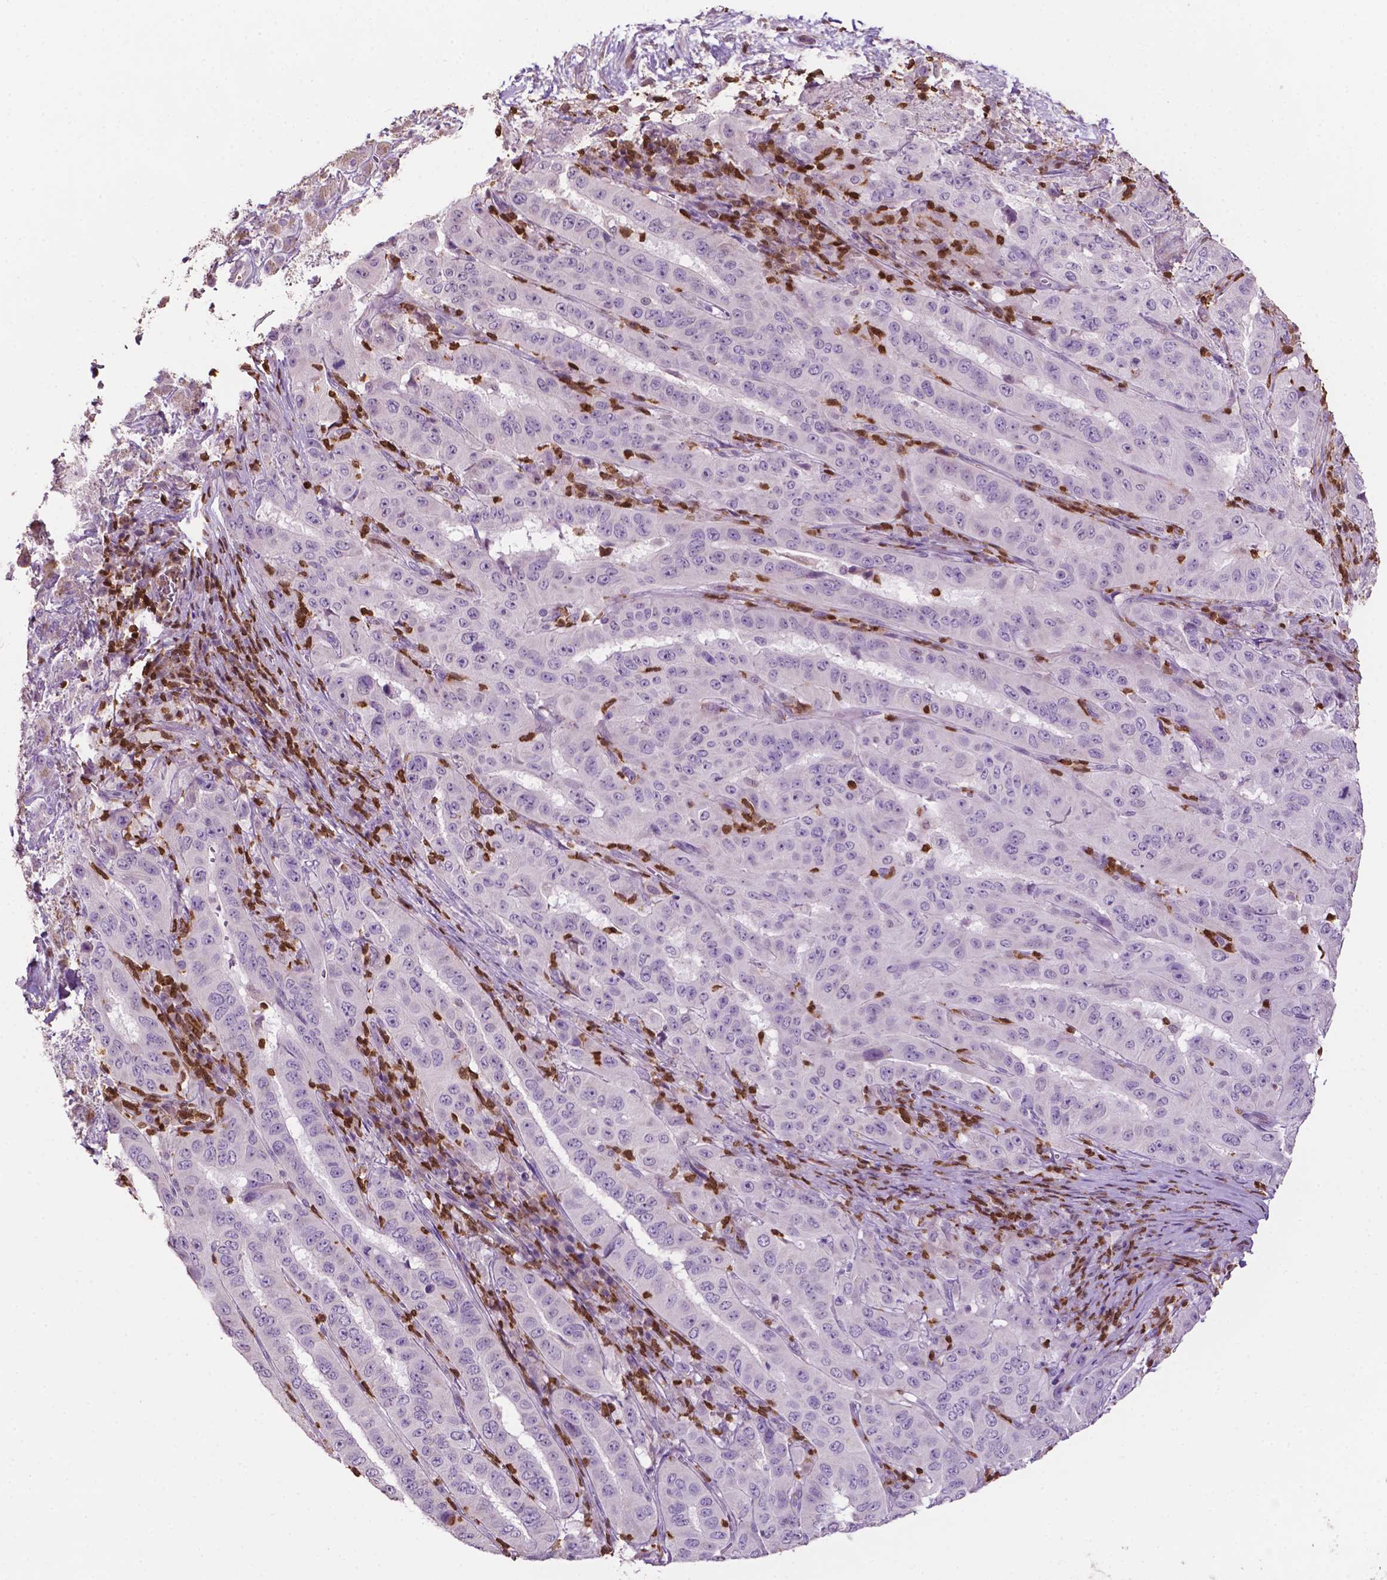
{"staining": {"intensity": "negative", "quantity": "none", "location": "none"}, "tissue": "pancreatic cancer", "cell_type": "Tumor cells", "image_type": "cancer", "snomed": [{"axis": "morphology", "description": "Adenocarcinoma, NOS"}, {"axis": "topography", "description": "Pancreas"}], "caption": "Photomicrograph shows no significant protein positivity in tumor cells of pancreatic adenocarcinoma. Brightfield microscopy of immunohistochemistry stained with DAB (brown) and hematoxylin (blue), captured at high magnification.", "gene": "TBC1D10C", "patient": {"sex": "male", "age": 63}}